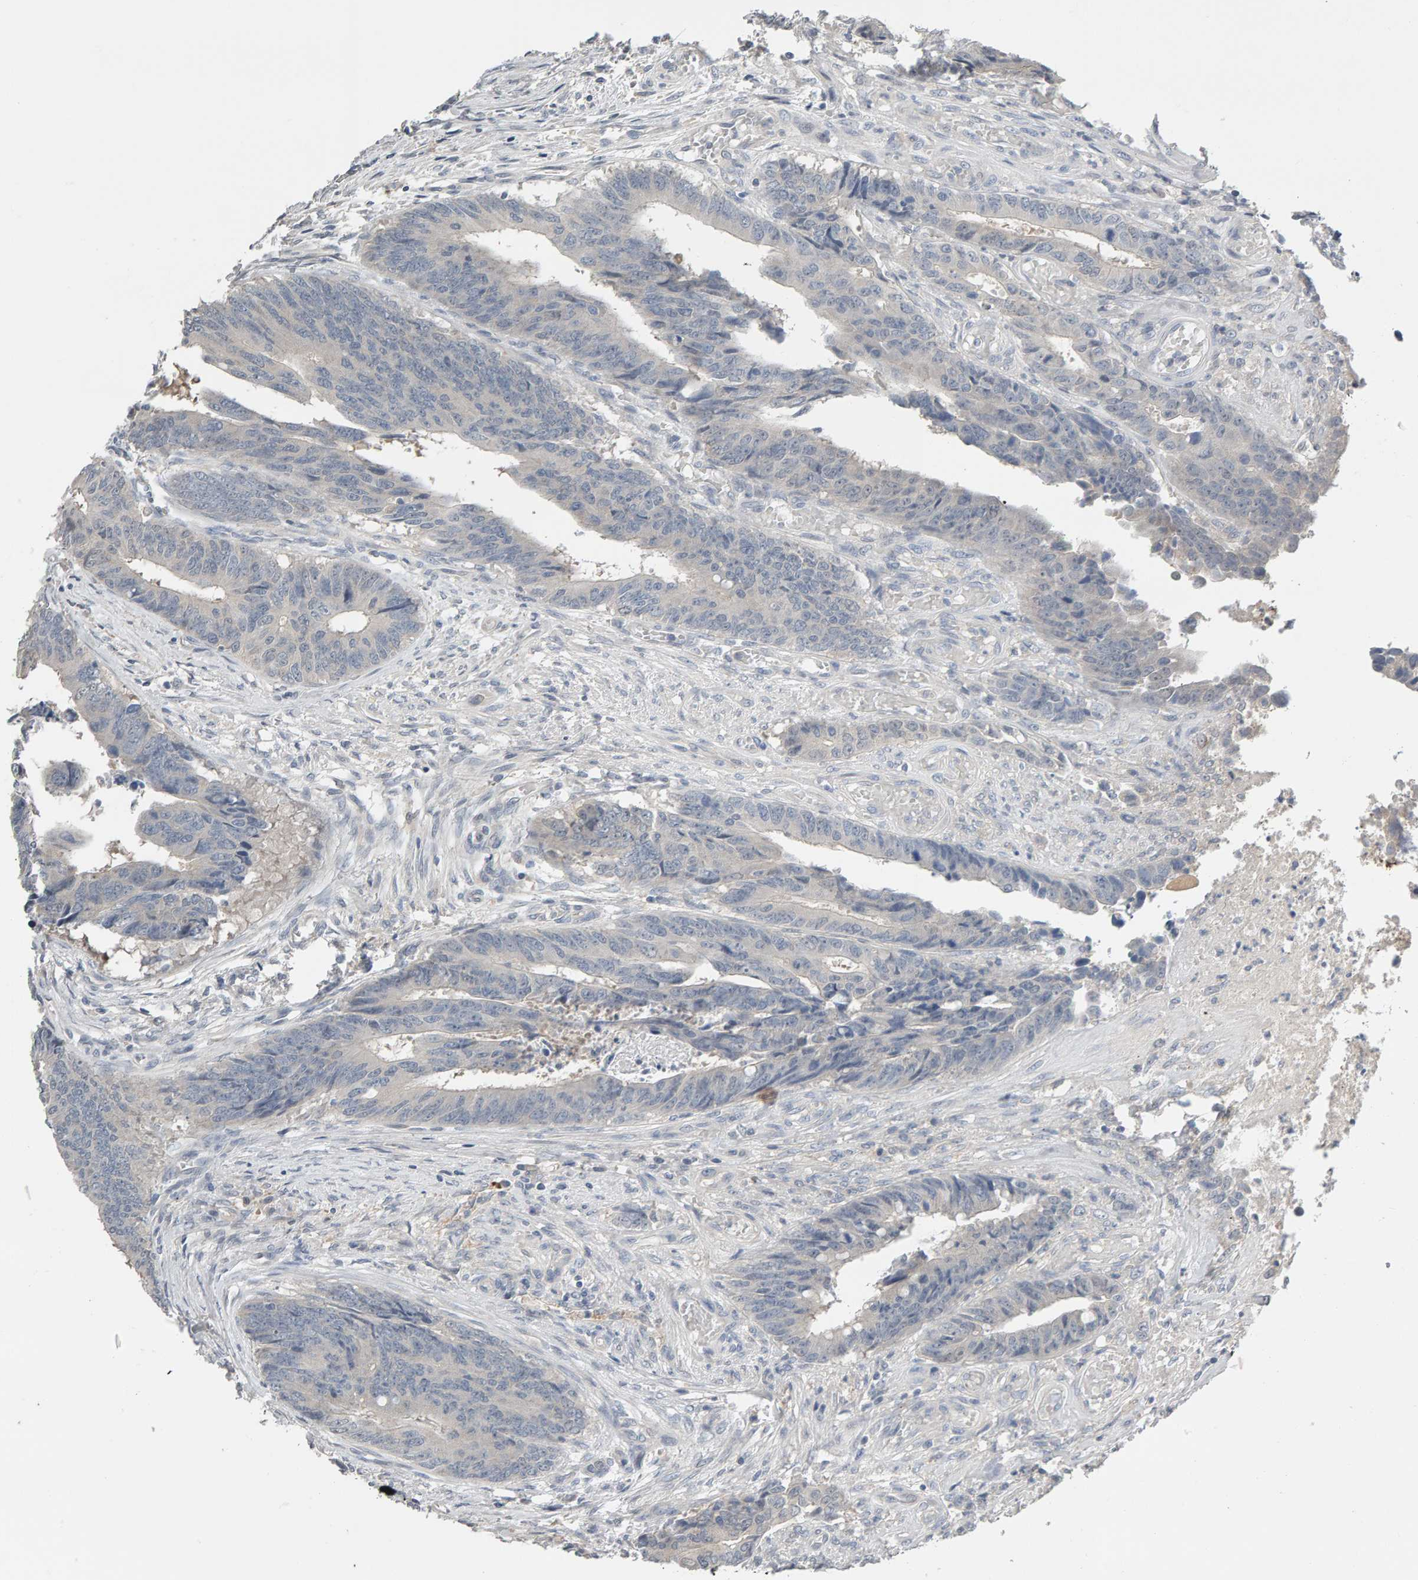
{"staining": {"intensity": "negative", "quantity": "none", "location": "none"}, "tissue": "colorectal cancer", "cell_type": "Tumor cells", "image_type": "cancer", "snomed": [{"axis": "morphology", "description": "Adenocarcinoma, NOS"}, {"axis": "topography", "description": "Rectum"}], "caption": "DAB (3,3'-diaminobenzidine) immunohistochemical staining of human colorectal adenocarcinoma displays no significant expression in tumor cells.", "gene": "GFUS", "patient": {"sex": "male", "age": 84}}